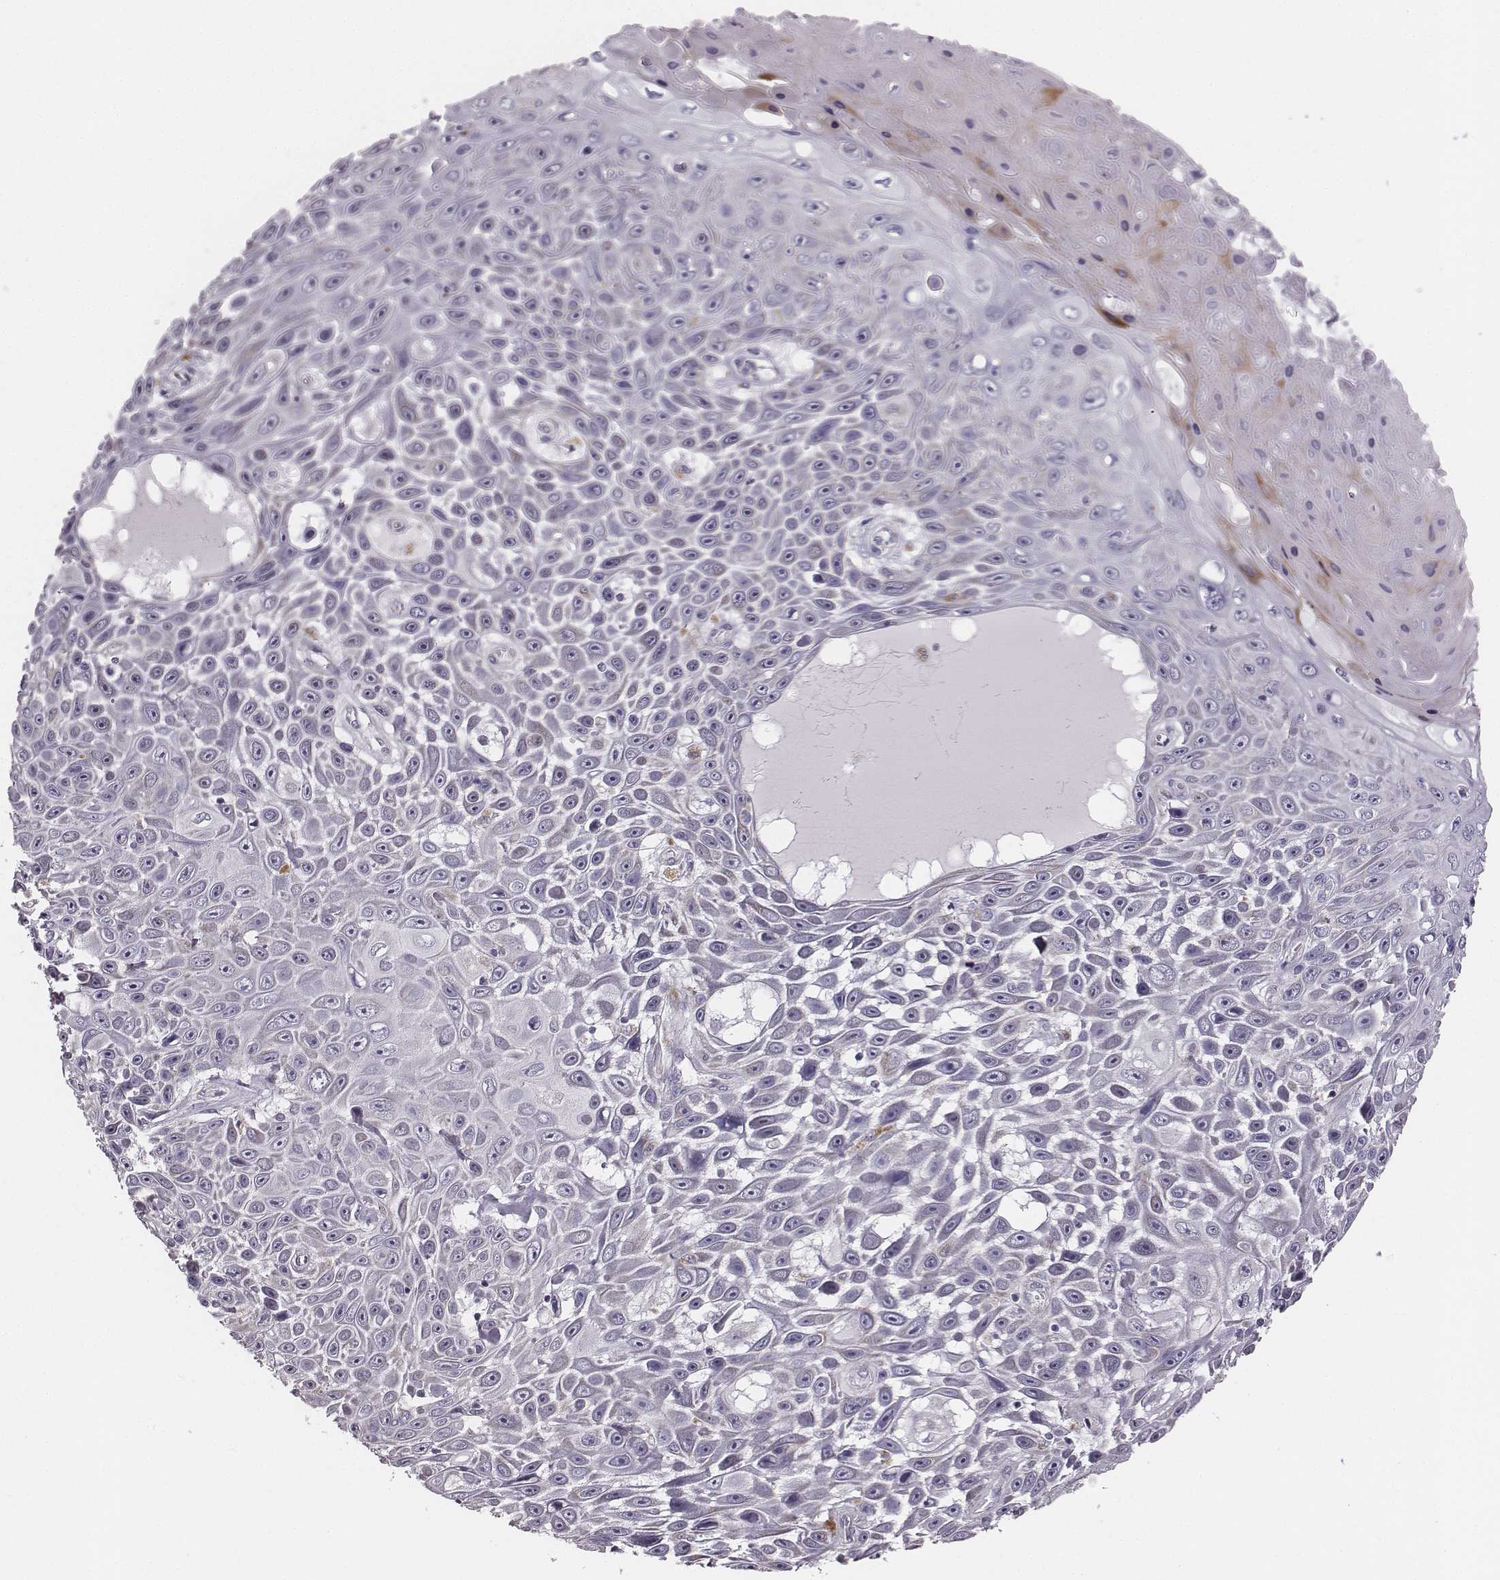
{"staining": {"intensity": "negative", "quantity": "none", "location": "none"}, "tissue": "skin cancer", "cell_type": "Tumor cells", "image_type": "cancer", "snomed": [{"axis": "morphology", "description": "Squamous cell carcinoma, NOS"}, {"axis": "topography", "description": "Skin"}], "caption": "High power microscopy image of an IHC photomicrograph of skin cancer, revealing no significant staining in tumor cells.", "gene": "UBL4B", "patient": {"sex": "male", "age": 82}}